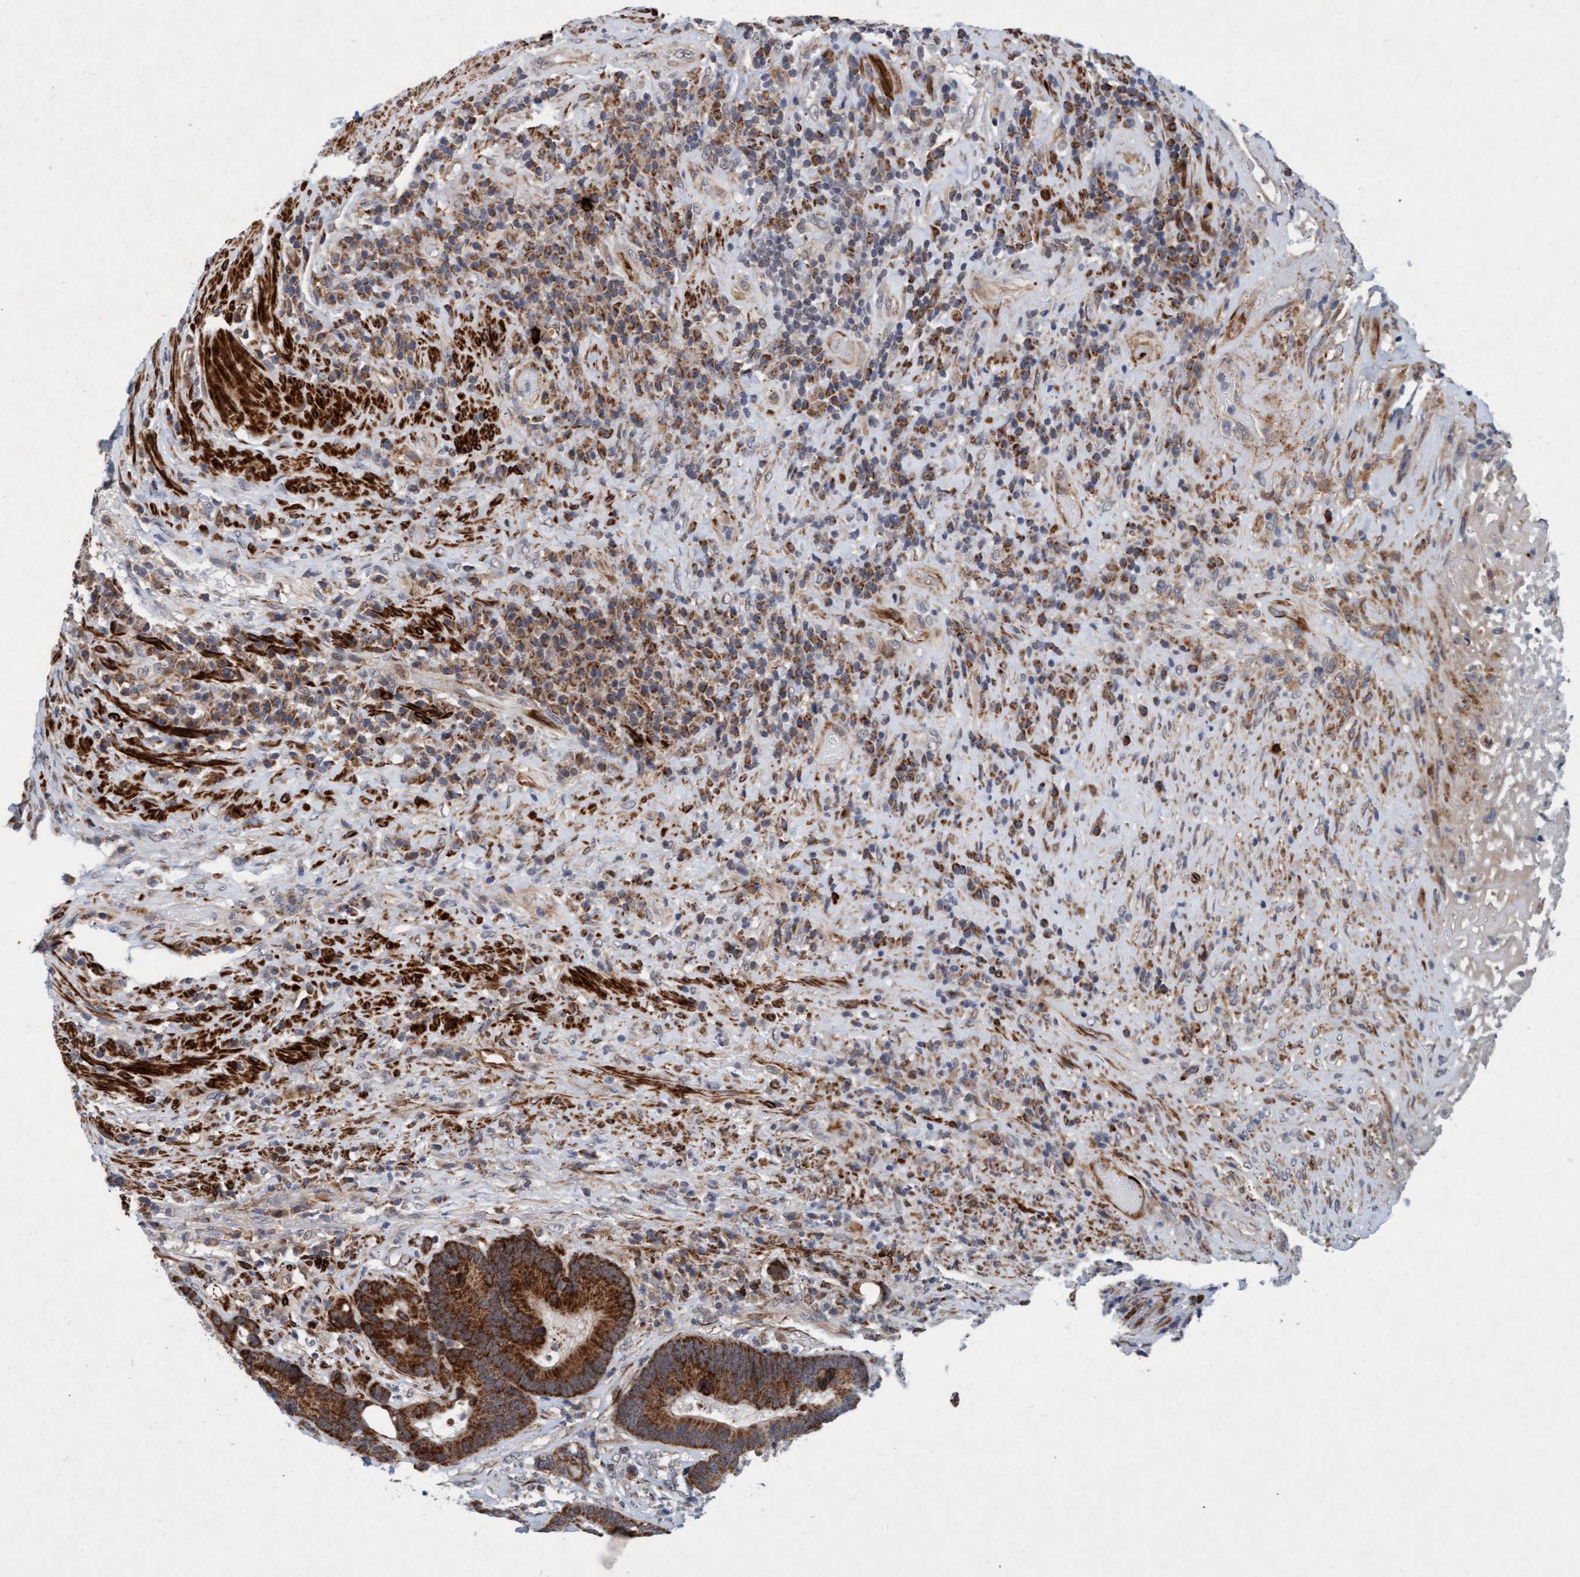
{"staining": {"intensity": "moderate", "quantity": ">75%", "location": "cytoplasmic/membranous"}, "tissue": "colorectal cancer", "cell_type": "Tumor cells", "image_type": "cancer", "snomed": [{"axis": "morphology", "description": "Adenocarcinoma, NOS"}, {"axis": "topography", "description": "Rectum"}], "caption": "Adenocarcinoma (colorectal) was stained to show a protein in brown. There is medium levels of moderate cytoplasmic/membranous expression in about >75% of tumor cells.", "gene": "TMEM70", "patient": {"sex": "female", "age": 89}}